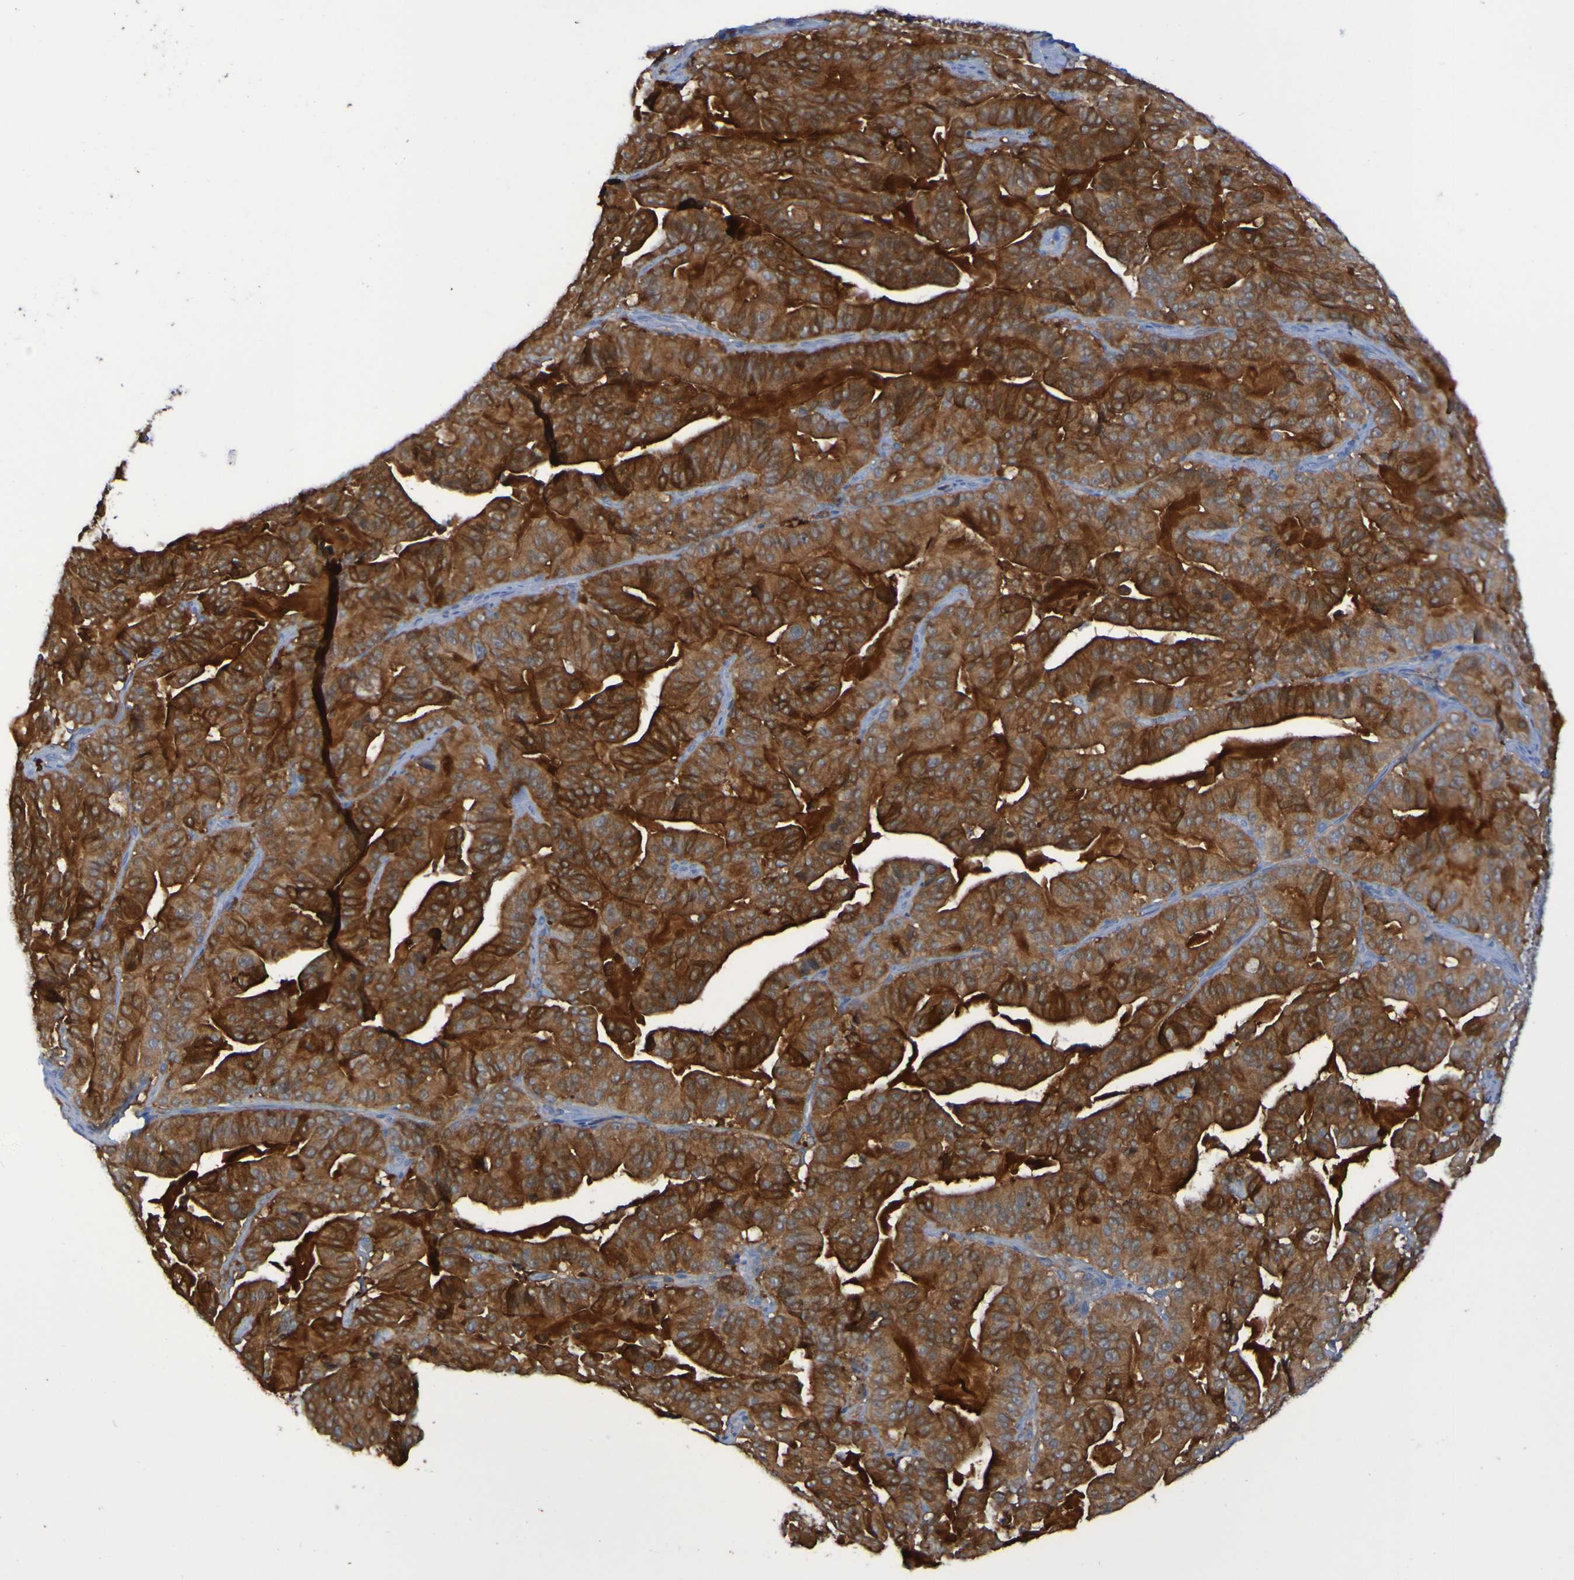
{"staining": {"intensity": "strong", "quantity": ">75%", "location": "cytoplasmic/membranous"}, "tissue": "pancreatic cancer", "cell_type": "Tumor cells", "image_type": "cancer", "snomed": [{"axis": "morphology", "description": "Adenocarcinoma, NOS"}, {"axis": "topography", "description": "Pancreas"}], "caption": "Immunohistochemistry (IHC) of adenocarcinoma (pancreatic) demonstrates high levels of strong cytoplasmic/membranous positivity in about >75% of tumor cells.", "gene": "MPPE1", "patient": {"sex": "male", "age": 63}}